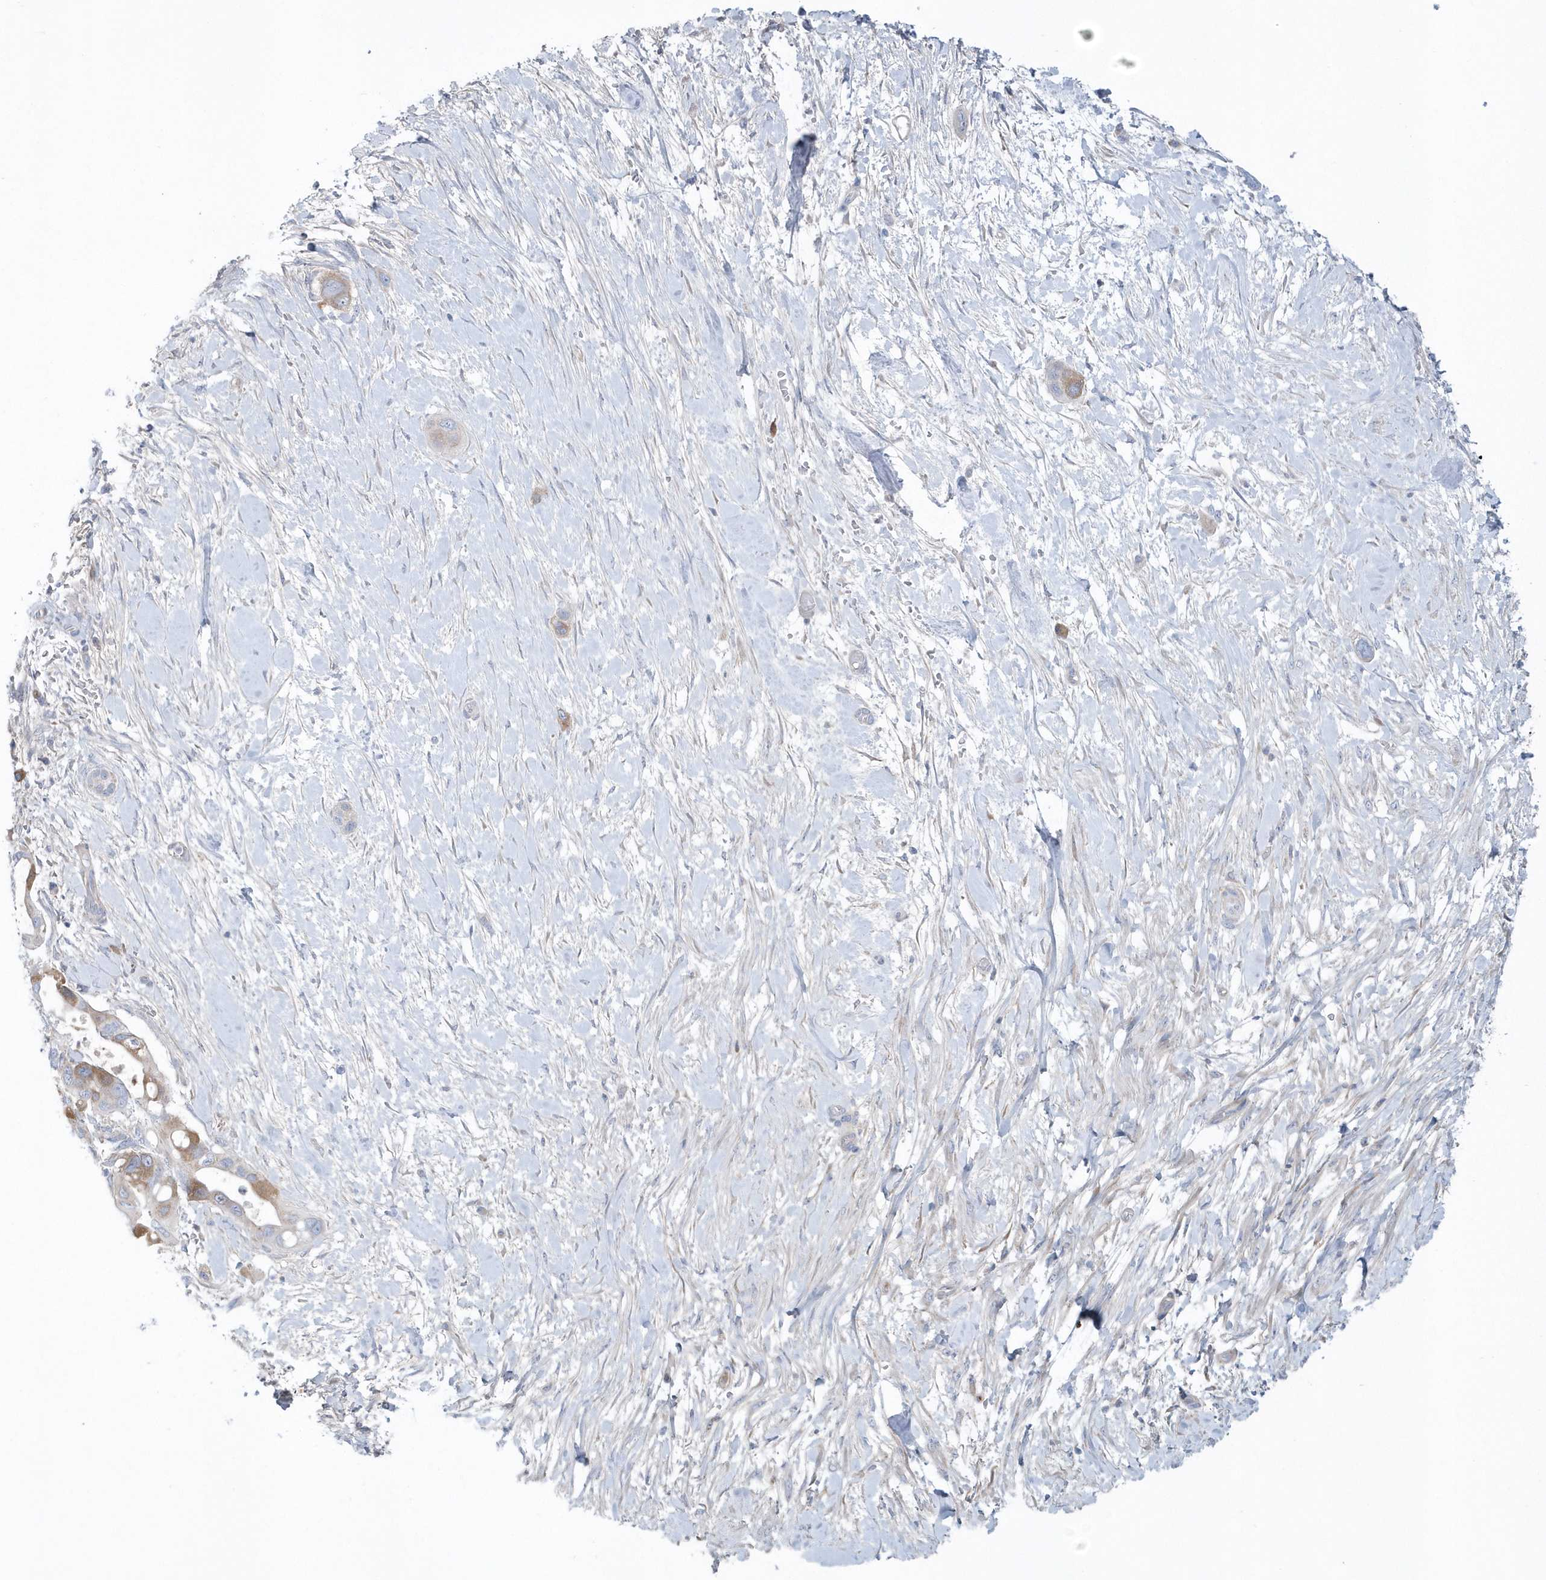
{"staining": {"intensity": "moderate", "quantity": "<25%", "location": "cytoplasmic/membranous"}, "tissue": "pancreatic cancer", "cell_type": "Tumor cells", "image_type": "cancer", "snomed": [{"axis": "morphology", "description": "Adenocarcinoma, NOS"}, {"axis": "topography", "description": "Pancreas"}], "caption": "Pancreatic adenocarcinoma tissue reveals moderate cytoplasmic/membranous expression in about <25% of tumor cells, visualized by immunohistochemistry.", "gene": "SPATA18", "patient": {"sex": "male", "age": 68}}